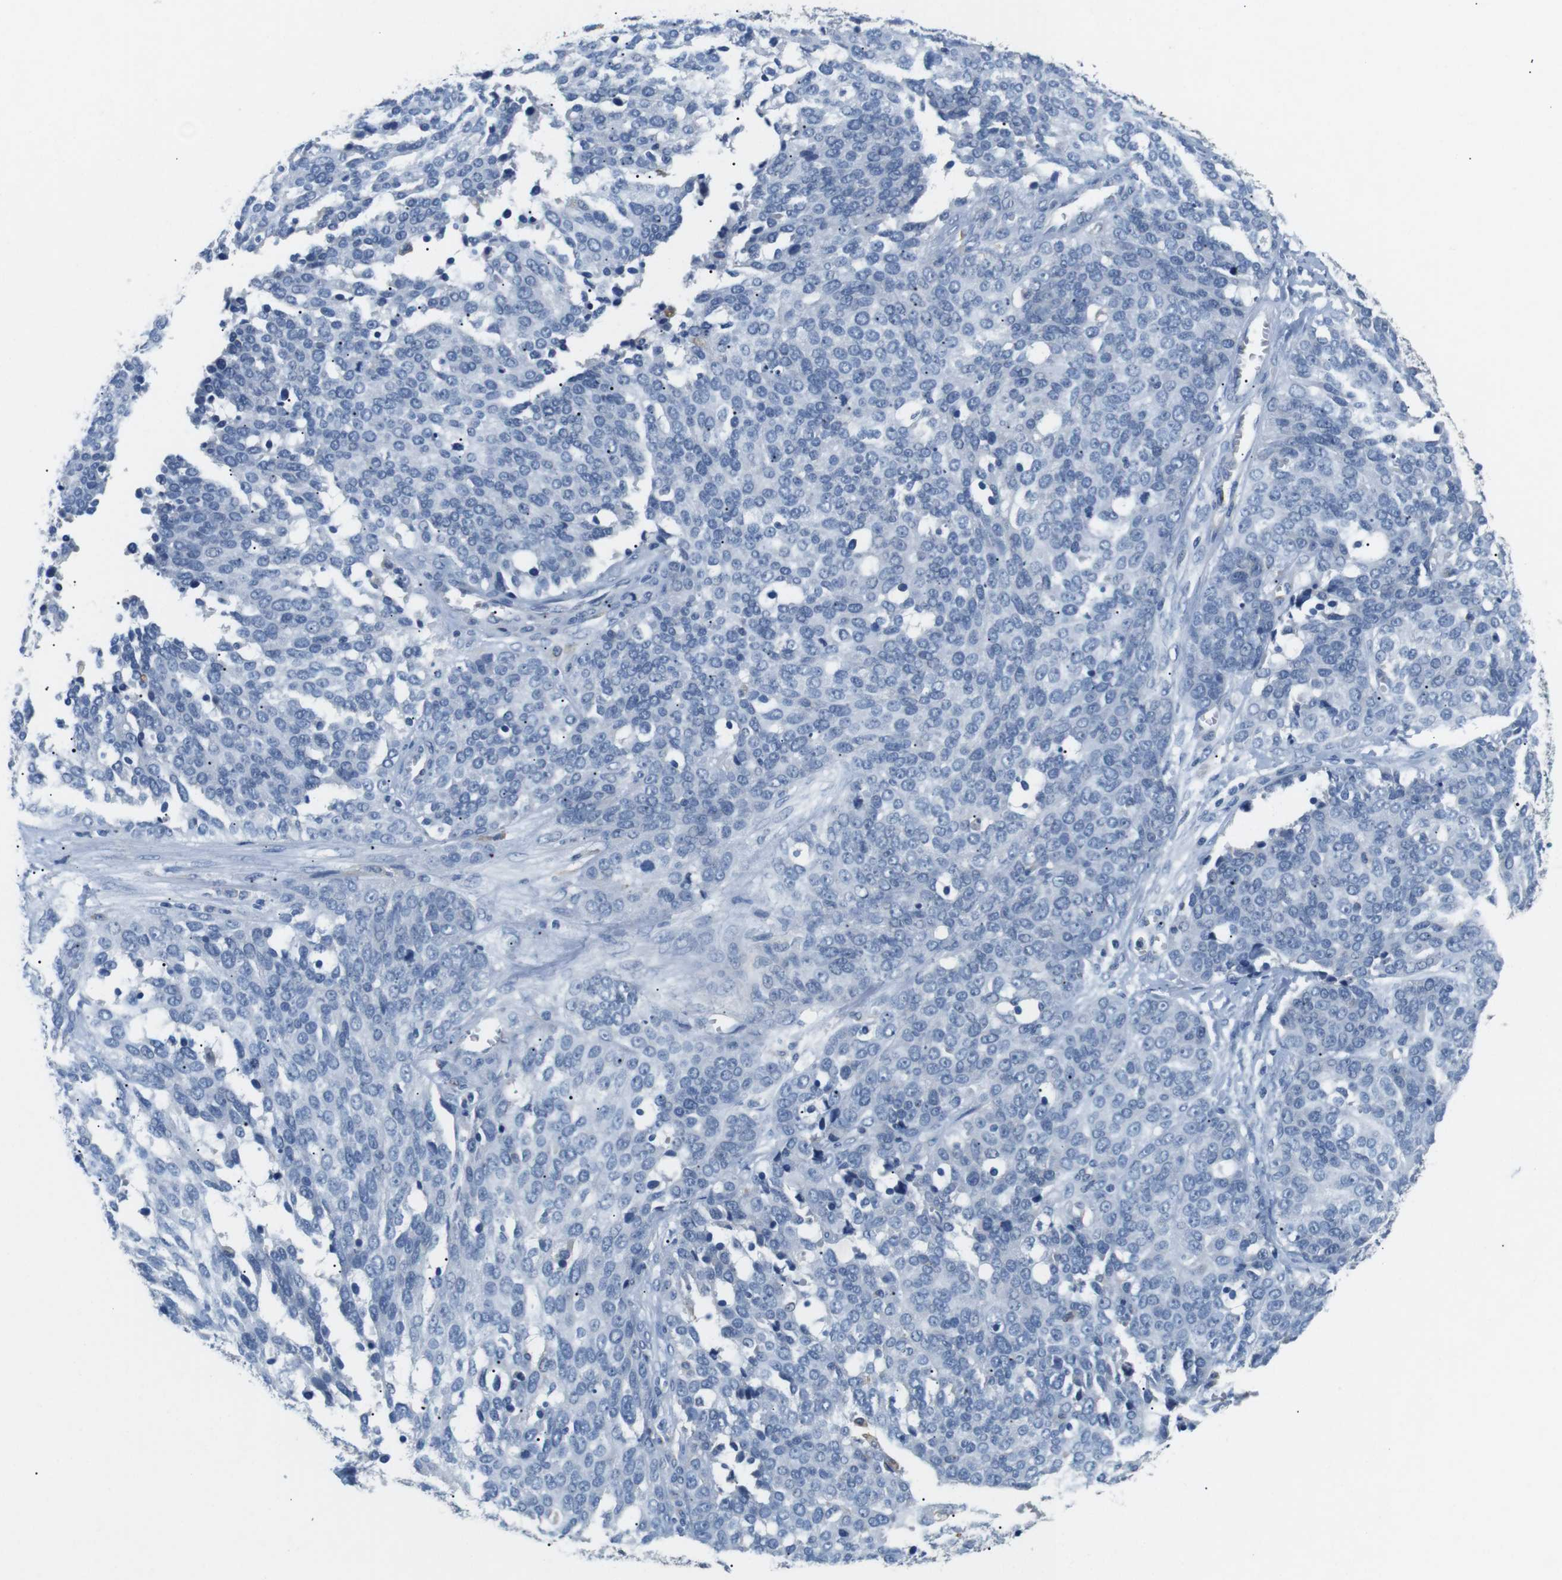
{"staining": {"intensity": "negative", "quantity": "none", "location": "none"}, "tissue": "ovarian cancer", "cell_type": "Tumor cells", "image_type": "cancer", "snomed": [{"axis": "morphology", "description": "Cystadenocarcinoma, serous, NOS"}, {"axis": "topography", "description": "Ovary"}], "caption": "Histopathology image shows no protein expression in tumor cells of ovarian cancer (serous cystadenocarcinoma) tissue.", "gene": "FCGRT", "patient": {"sex": "female", "age": 44}}